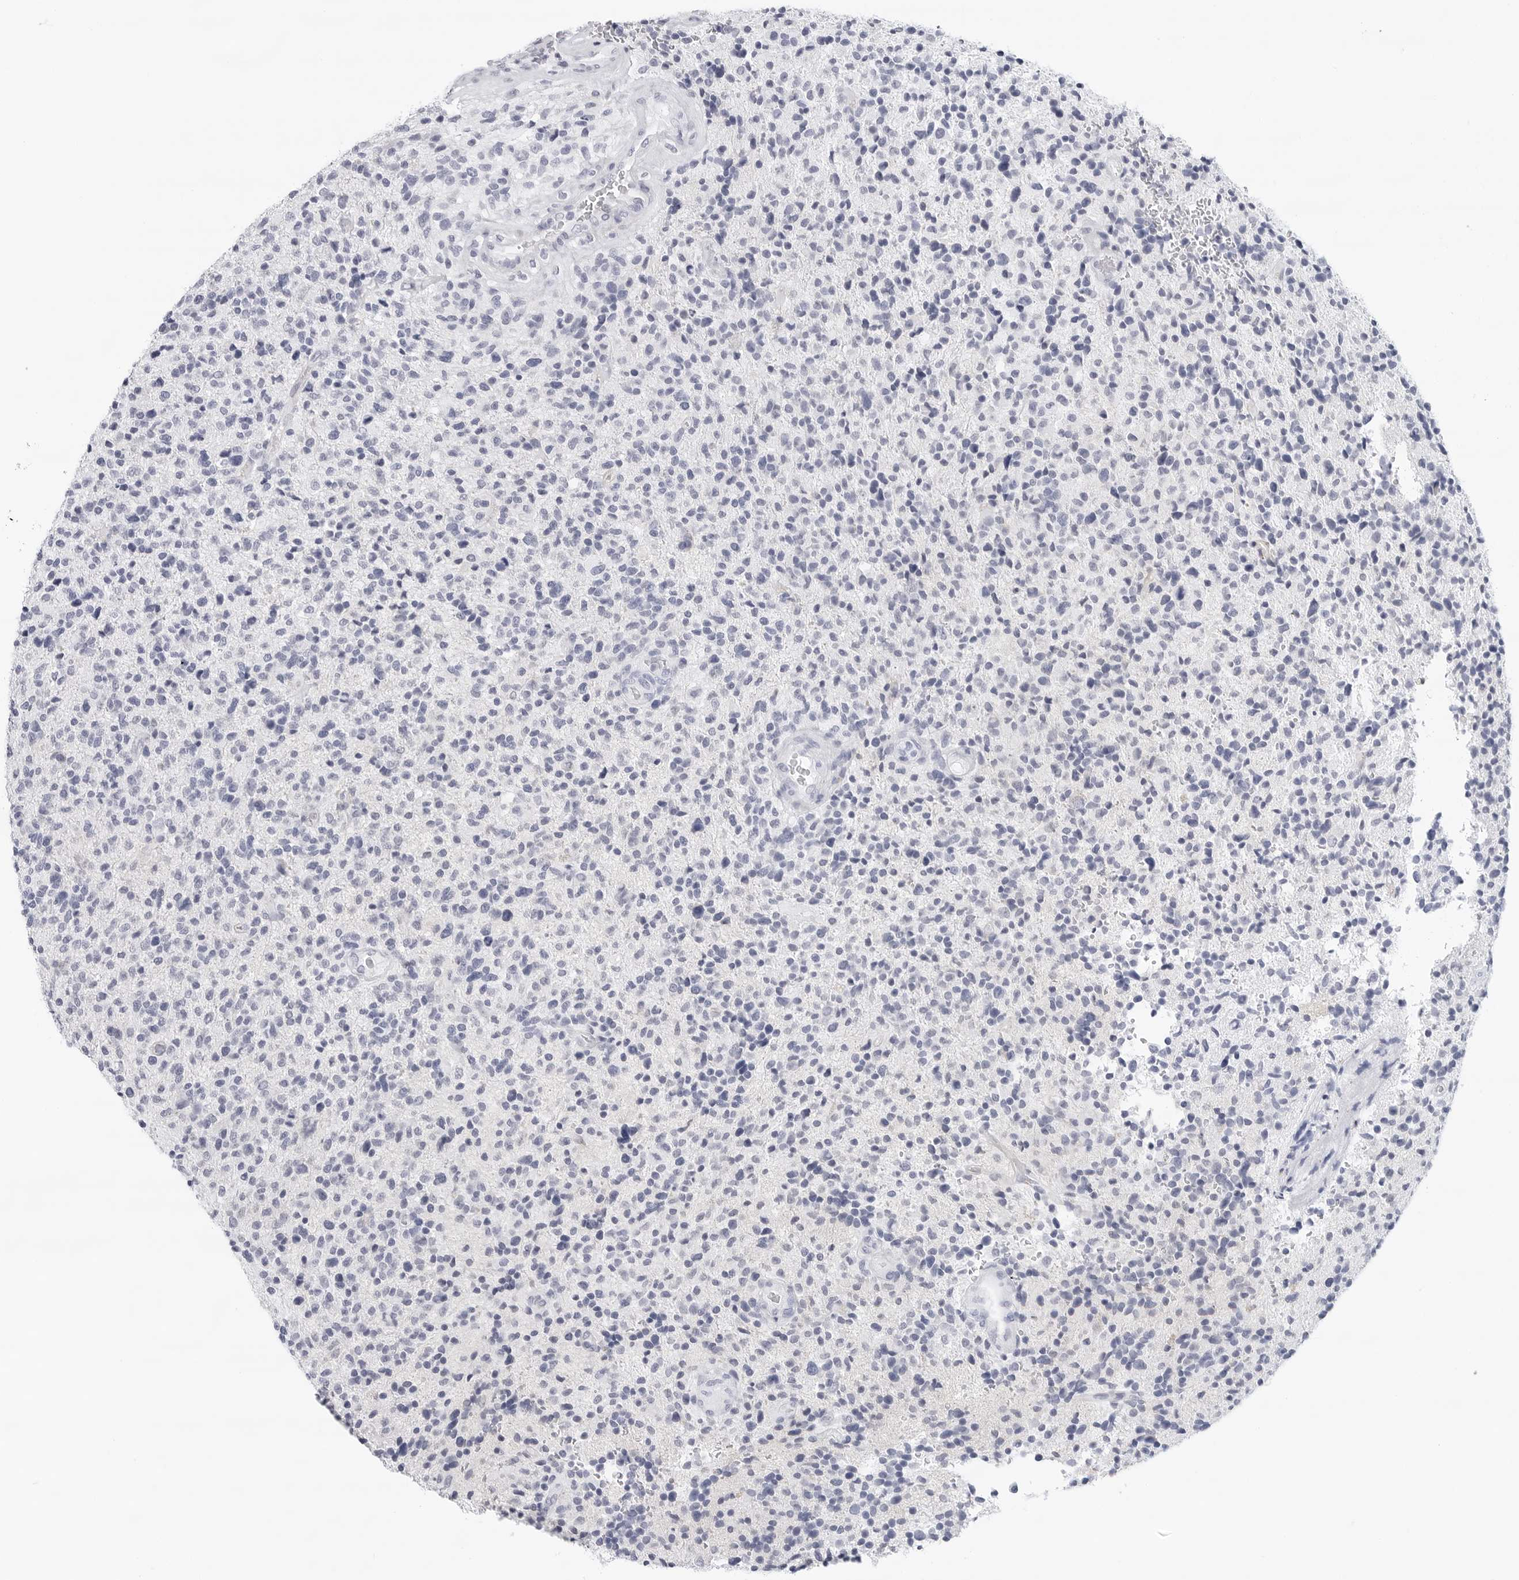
{"staining": {"intensity": "negative", "quantity": "none", "location": "none"}, "tissue": "glioma", "cell_type": "Tumor cells", "image_type": "cancer", "snomed": [{"axis": "morphology", "description": "Glioma, malignant, High grade"}, {"axis": "topography", "description": "Brain"}], "caption": "A high-resolution image shows immunohistochemistry staining of glioma, which demonstrates no significant positivity in tumor cells.", "gene": "SLC19A1", "patient": {"sex": "male", "age": 72}}